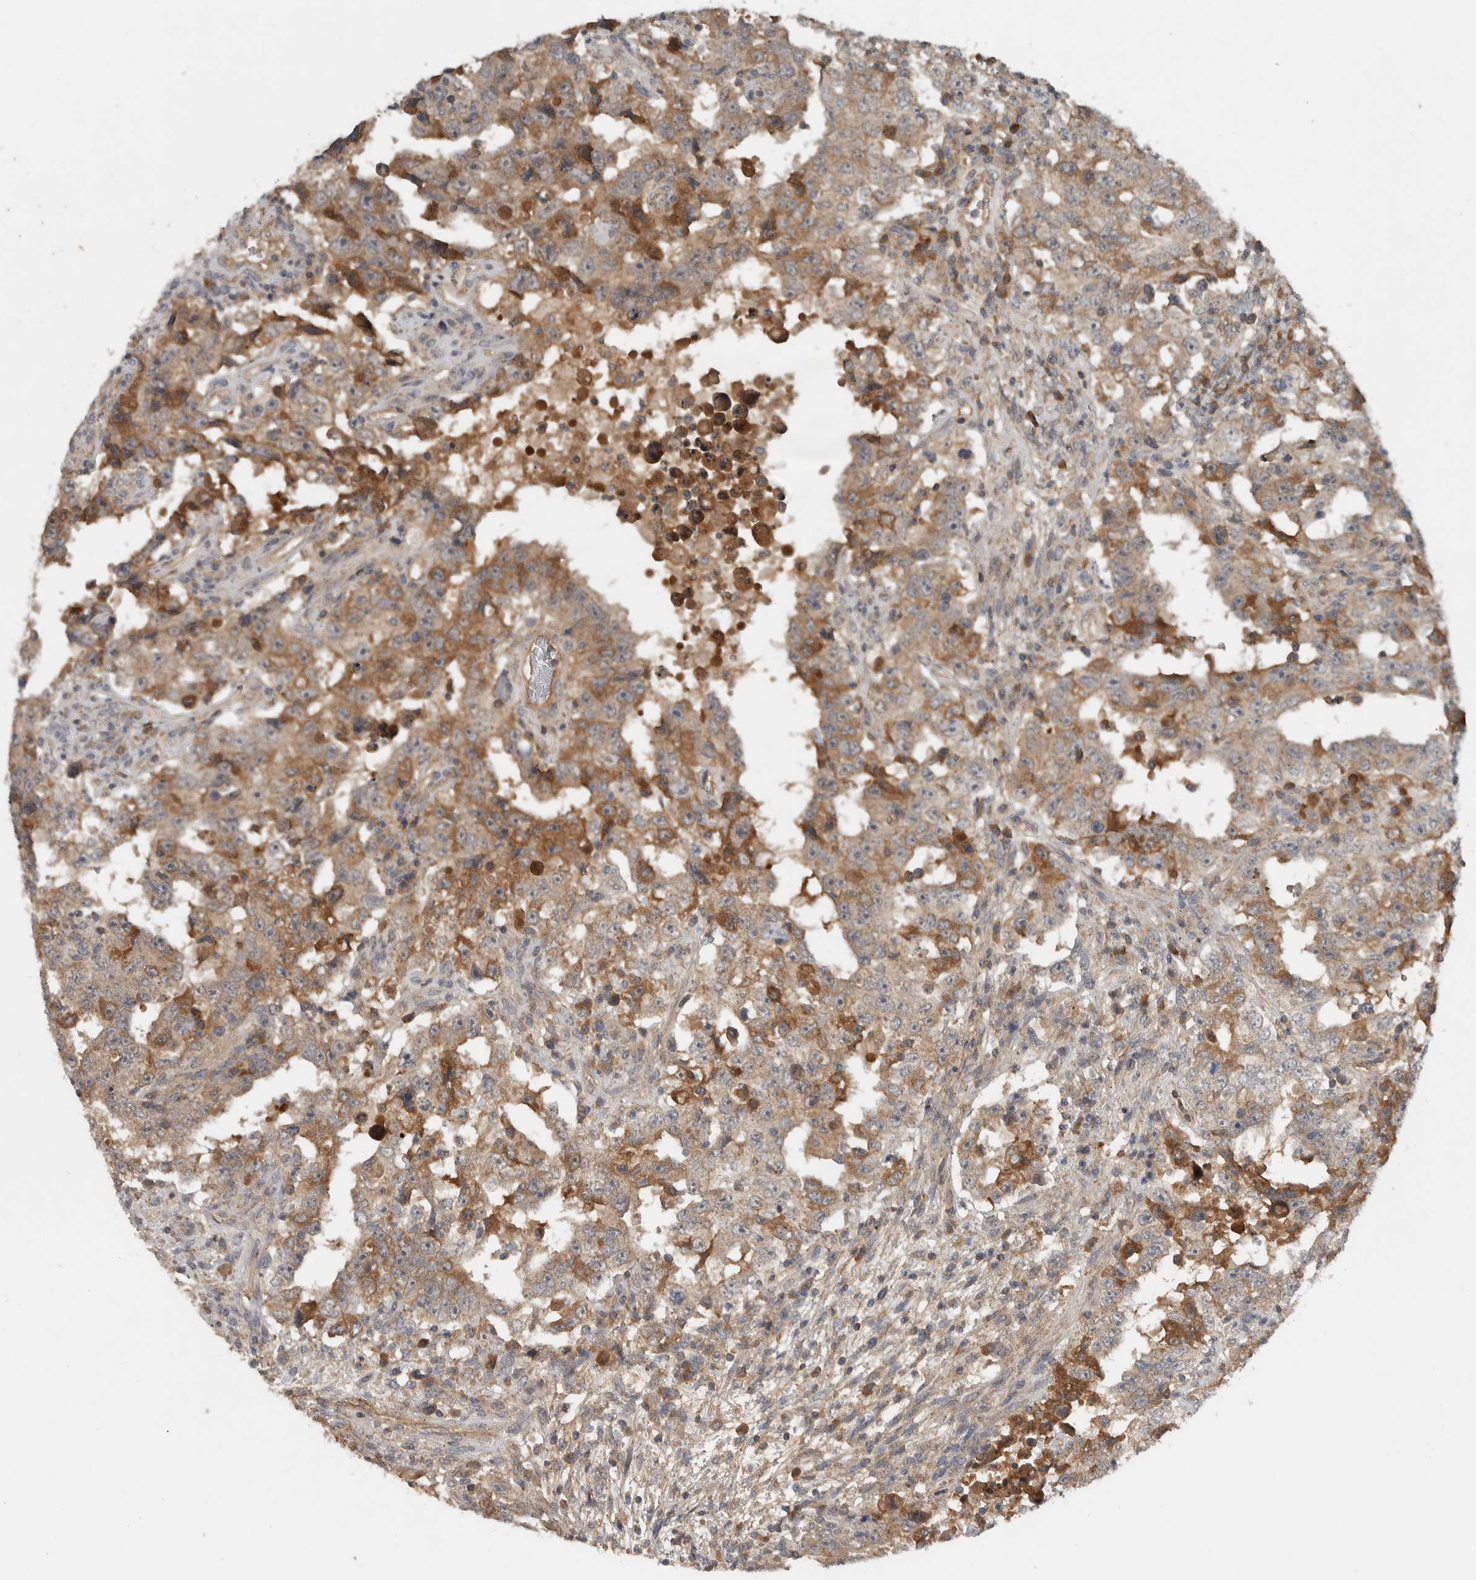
{"staining": {"intensity": "moderate", "quantity": ">75%", "location": "cytoplasmic/membranous"}, "tissue": "testis cancer", "cell_type": "Tumor cells", "image_type": "cancer", "snomed": [{"axis": "morphology", "description": "Carcinoma, Embryonal, NOS"}, {"axis": "topography", "description": "Testis"}], "caption": "Immunohistochemical staining of testis cancer shows medium levels of moderate cytoplasmic/membranous protein positivity in about >75% of tumor cells.", "gene": "LBHD1", "patient": {"sex": "male", "age": 26}}